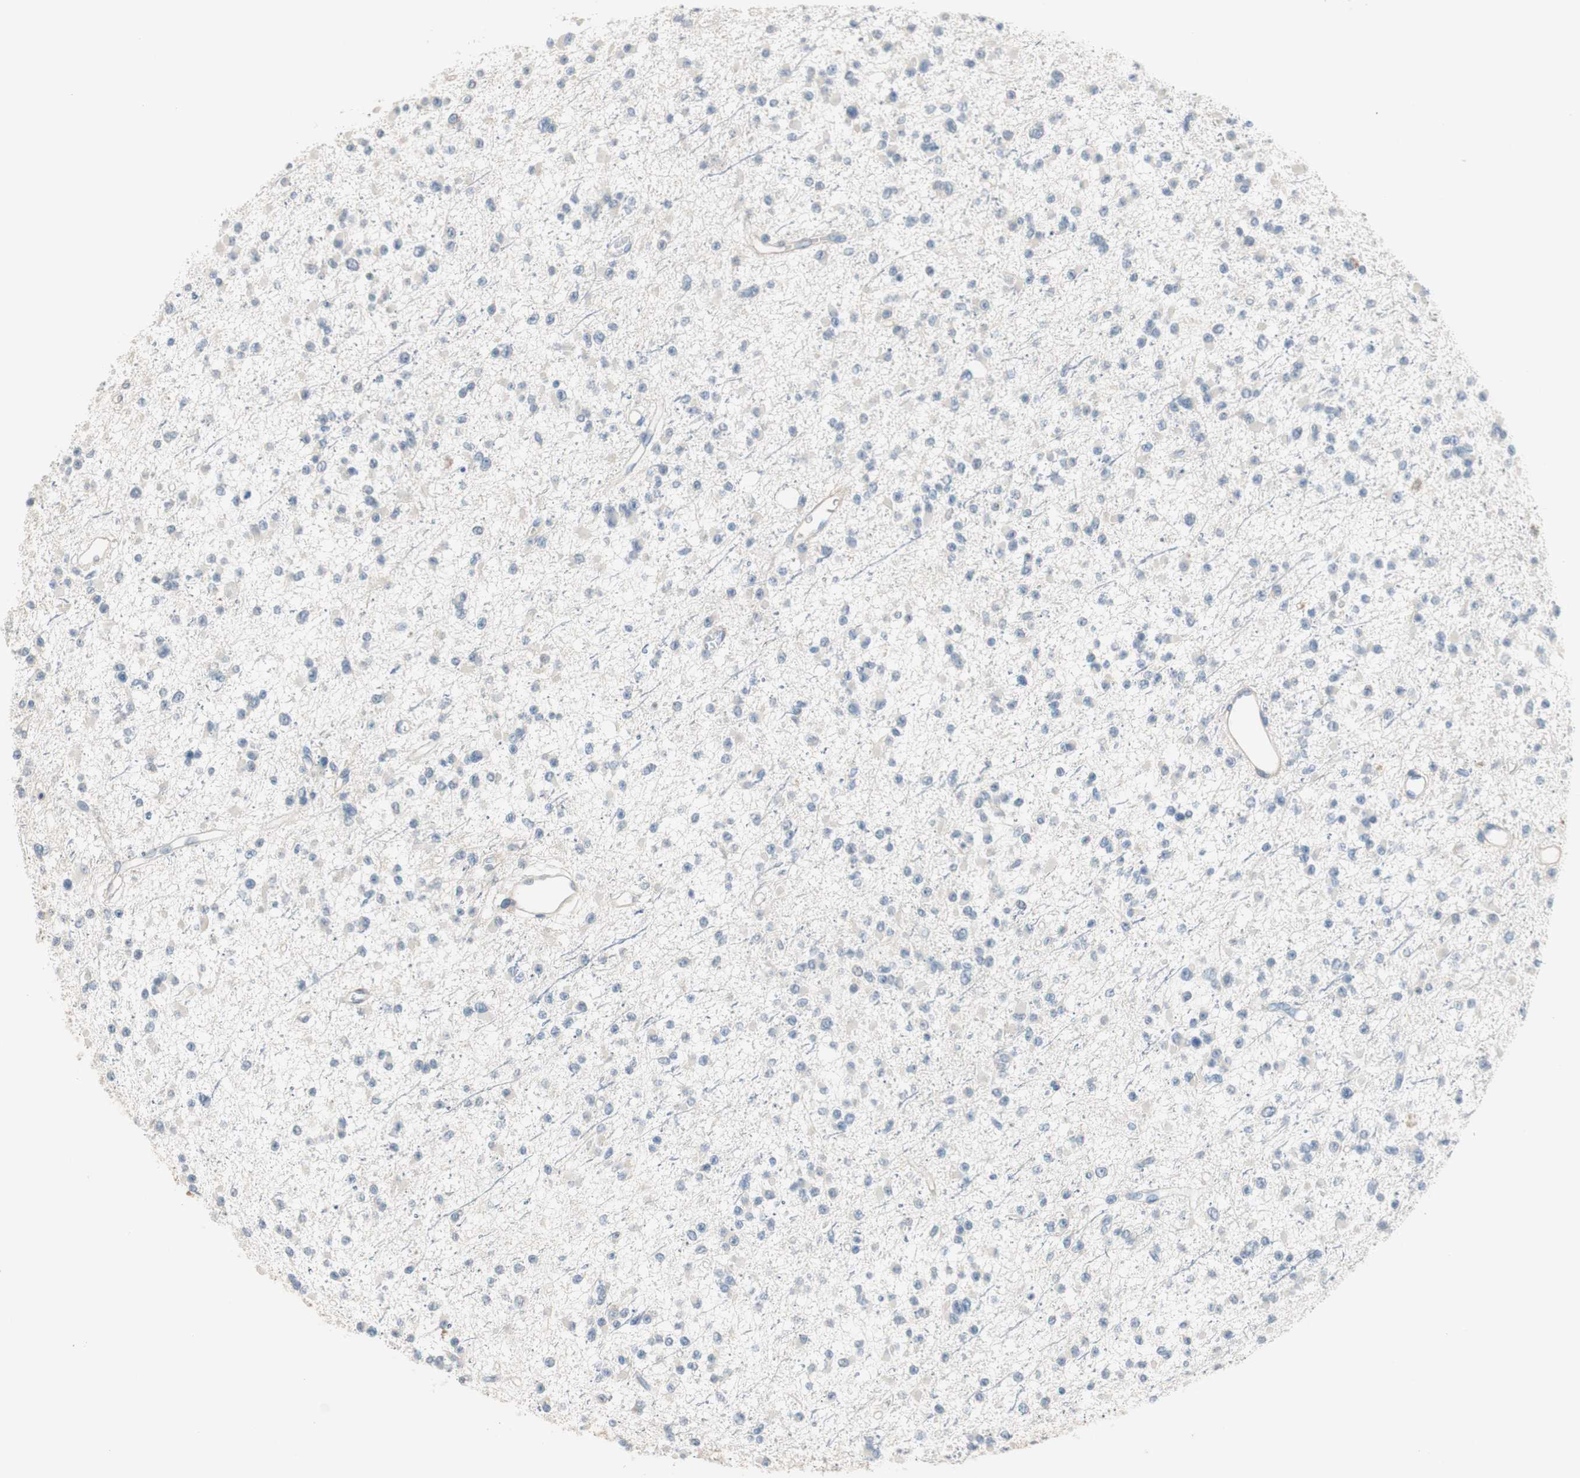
{"staining": {"intensity": "negative", "quantity": "none", "location": "none"}, "tissue": "glioma", "cell_type": "Tumor cells", "image_type": "cancer", "snomed": [{"axis": "morphology", "description": "Glioma, malignant, Low grade"}, {"axis": "topography", "description": "Brain"}], "caption": "High power microscopy histopathology image of an immunohistochemistry image of low-grade glioma (malignant), revealing no significant staining in tumor cells. The staining was performed using DAB (3,3'-diaminobenzidine) to visualize the protein expression in brown, while the nuclei were stained in blue with hematoxylin (Magnification: 20x).", "gene": "COL12A1", "patient": {"sex": "female", "age": 22}}